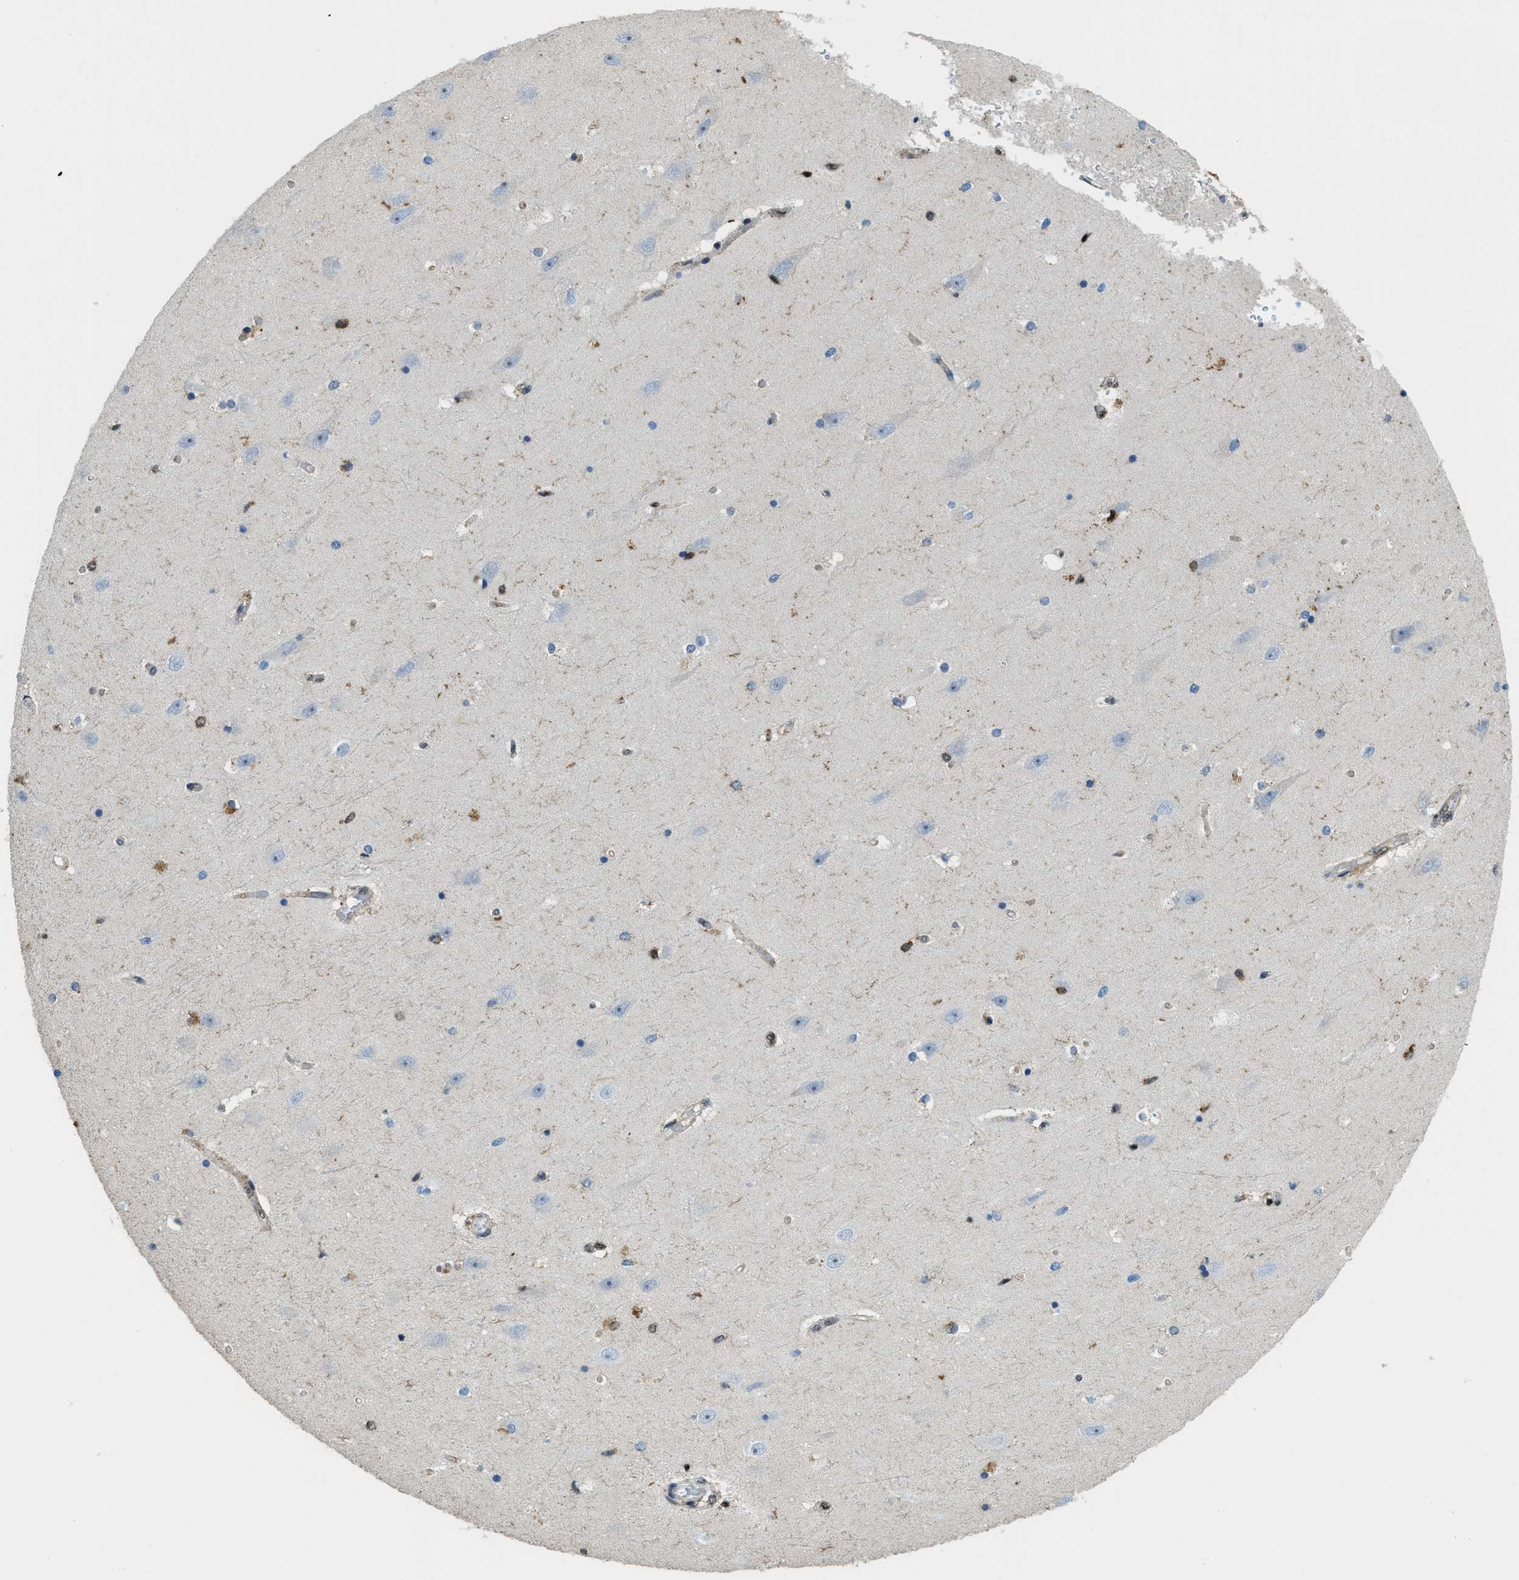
{"staining": {"intensity": "strong", "quantity": "<25%", "location": "cytoplasmic/membranous,nuclear"}, "tissue": "hippocampus", "cell_type": "Glial cells", "image_type": "normal", "snomed": [{"axis": "morphology", "description": "Normal tissue, NOS"}, {"axis": "topography", "description": "Hippocampus"}], "caption": "Brown immunohistochemical staining in normal hippocampus exhibits strong cytoplasmic/membranous,nuclear positivity in about <25% of glial cells. (Stains: DAB (3,3'-diaminobenzidine) in brown, nuclei in blue, Microscopy: brightfield microscopy at high magnification).", "gene": "SP100", "patient": {"sex": "male", "age": 45}}